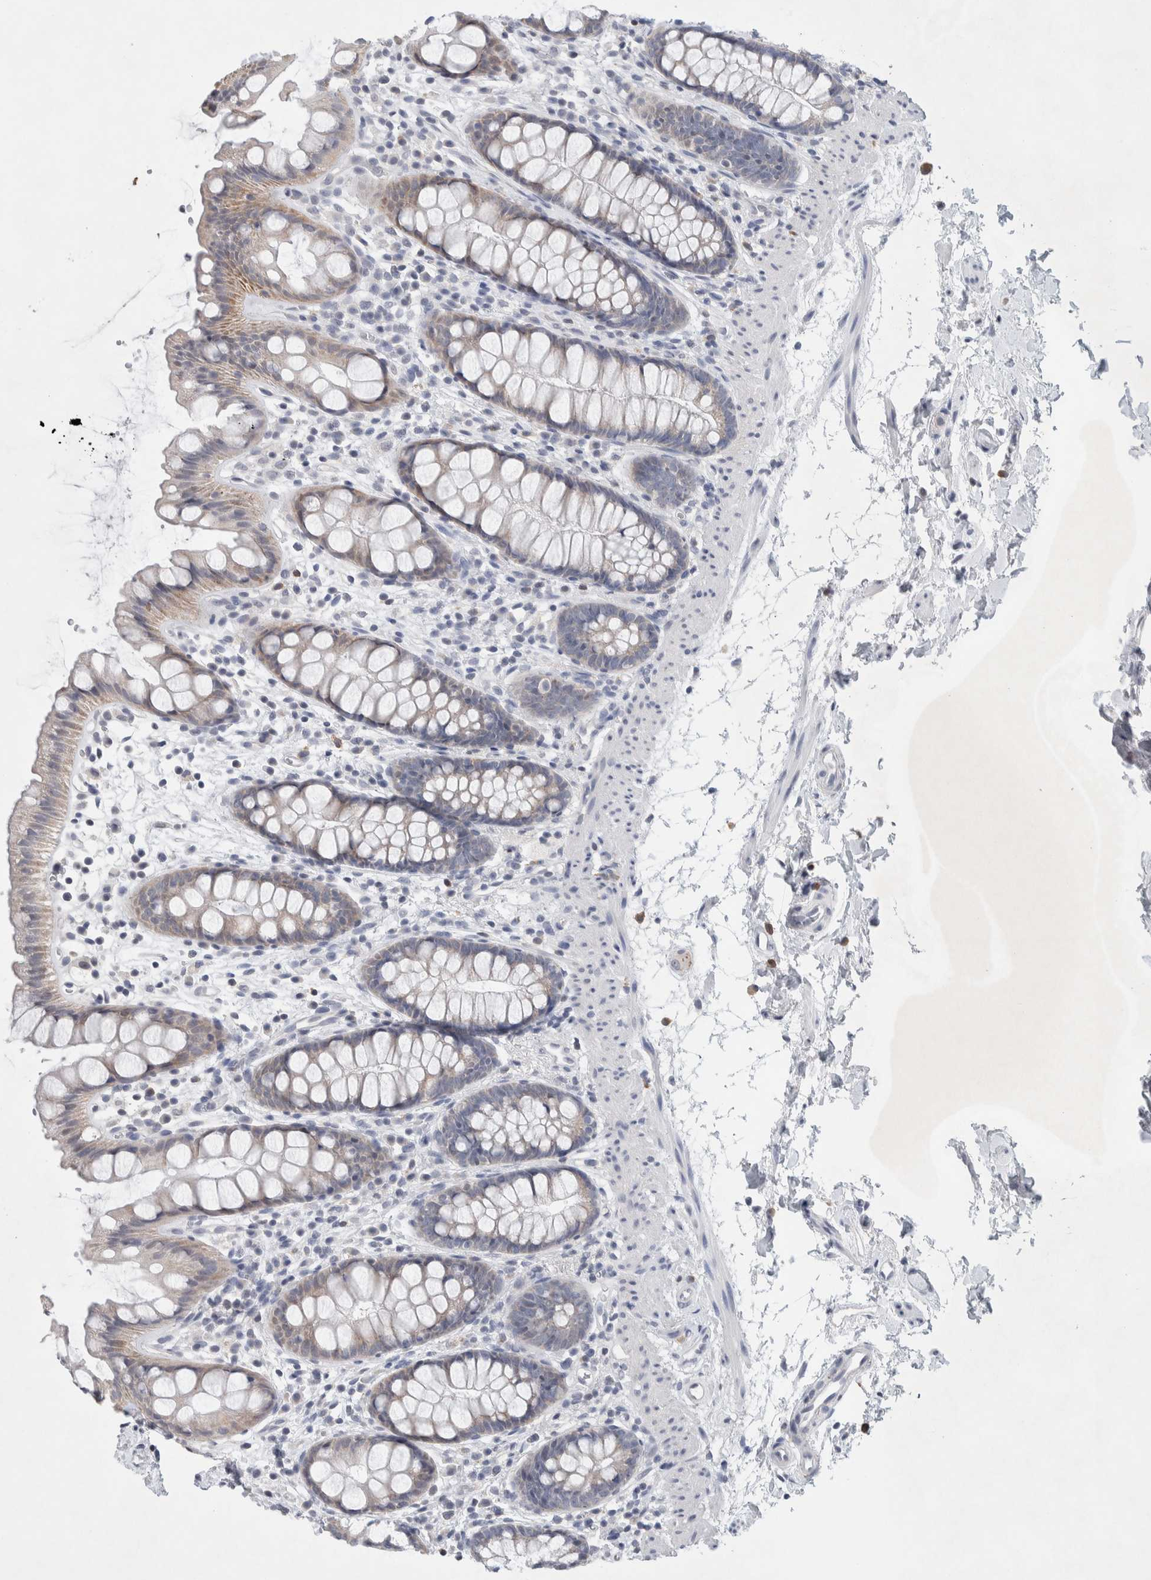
{"staining": {"intensity": "weak", "quantity": "25%-75%", "location": "cytoplasmic/membranous"}, "tissue": "rectum", "cell_type": "Glandular cells", "image_type": "normal", "snomed": [{"axis": "morphology", "description": "Normal tissue, NOS"}, {"axis": "topography", "description": "Rectum"}], "caption": "Immunohistochemistry (IHC) histopathology image of unremarkable human rectum stained for a protein (brown), which displays low levels of weak cytoplasmic/membranous staining in approximately 25%-75% of glandular cells.", "gene": "SCN2A", "patient": {"sex": "female", "age": 65}}